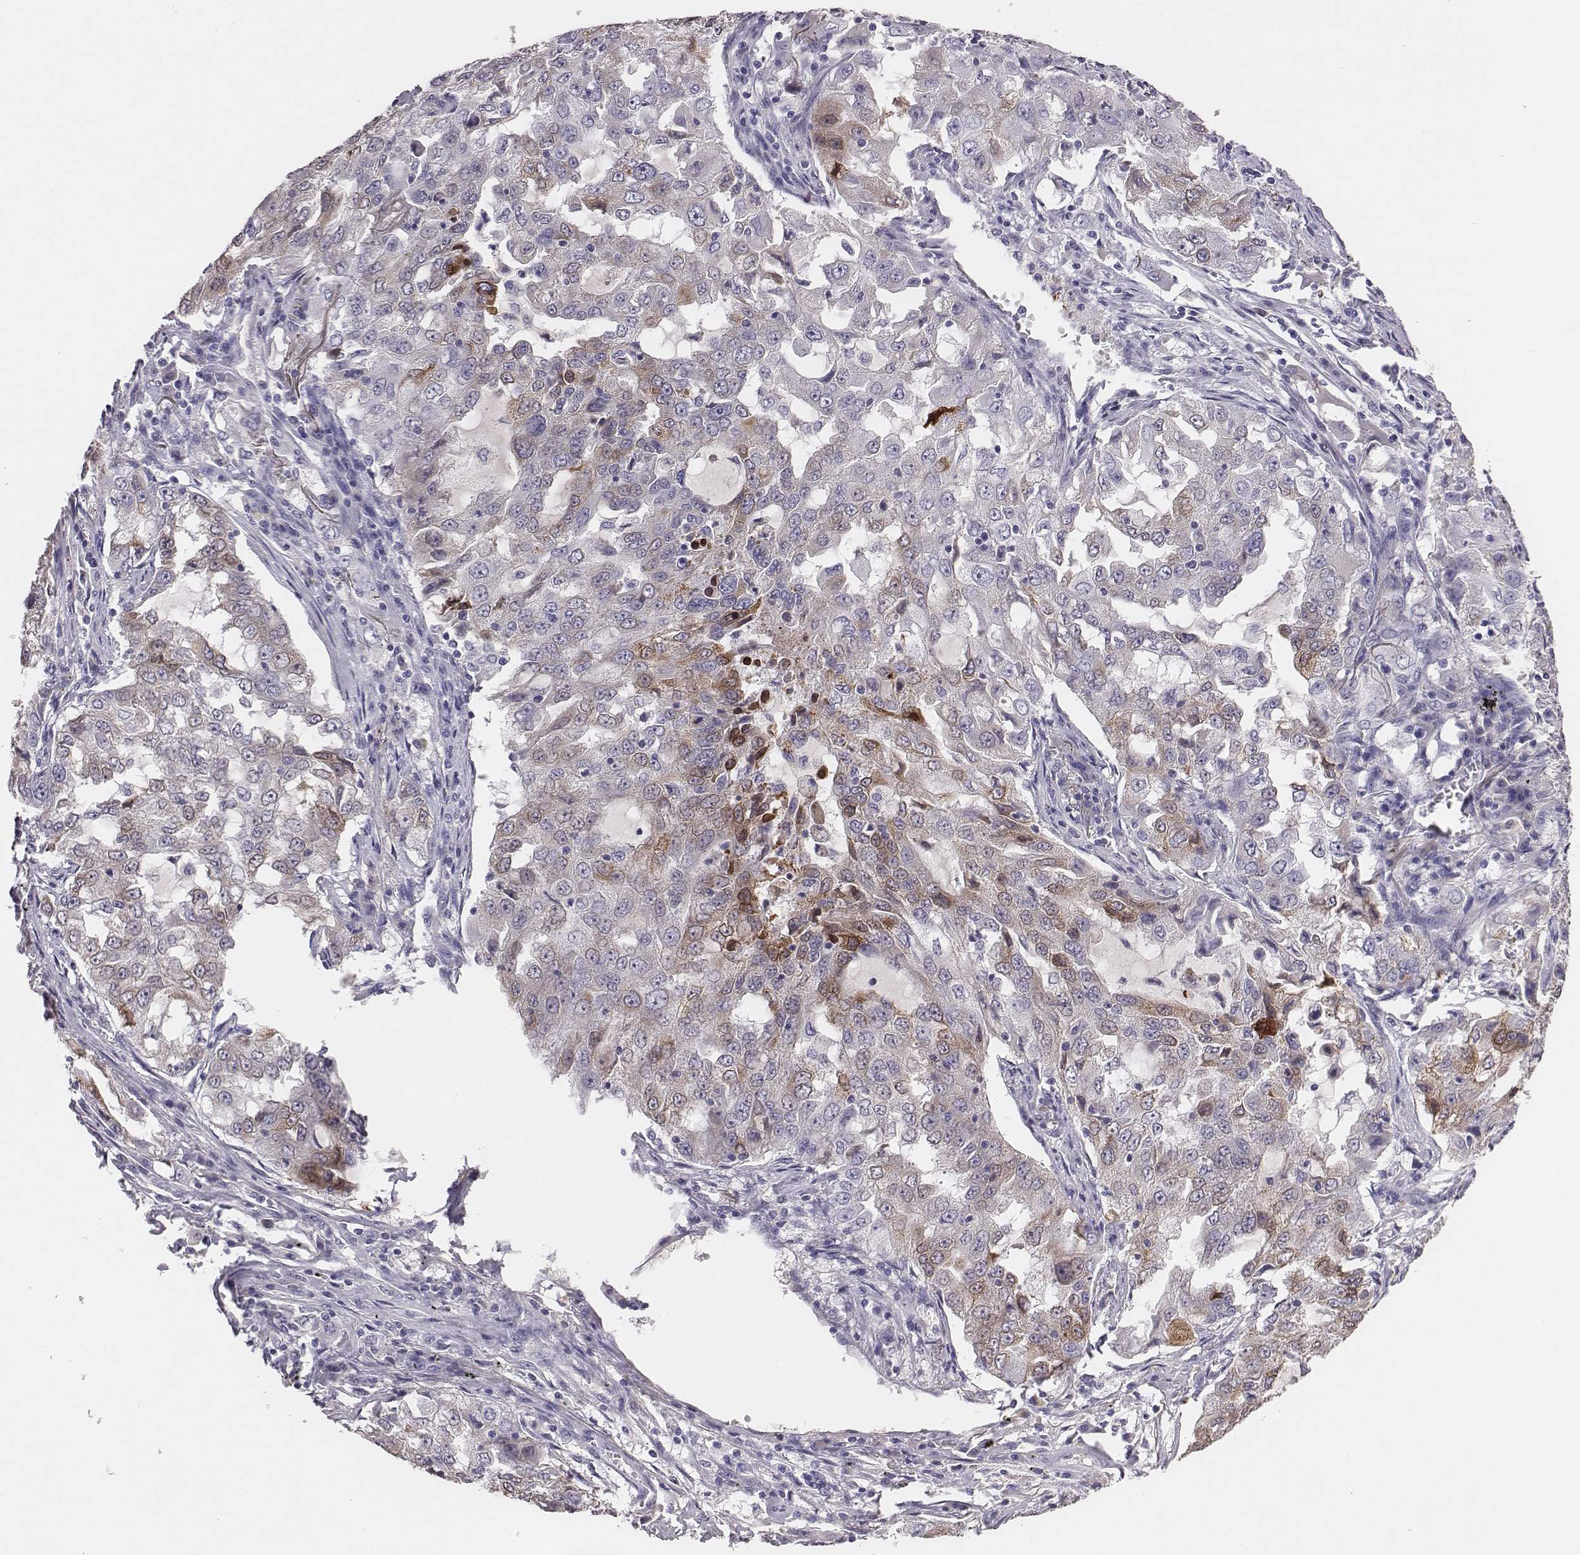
{"staining": {"intensity": "moderate", "quantity": "<25%", "location": "cytoplasmic/membranous,nuclear"}, "tissue": "lung cancer", "cell_type": "Tumor cells", "image_type": "cancer", "snomed": [{"axis": "morphology", "description": "Adenocarcinoma, NOS"}, {"axis": "topography", "description": "Lung"}], "caption": "An image of lung cancer (adenocarcinoma) stained for a protein displays moderate cytoplasmic/membranous and nuclear brown staining in tumor cells.", "gene": "EN1", "patient": {"sex": "female", "age": 61}}